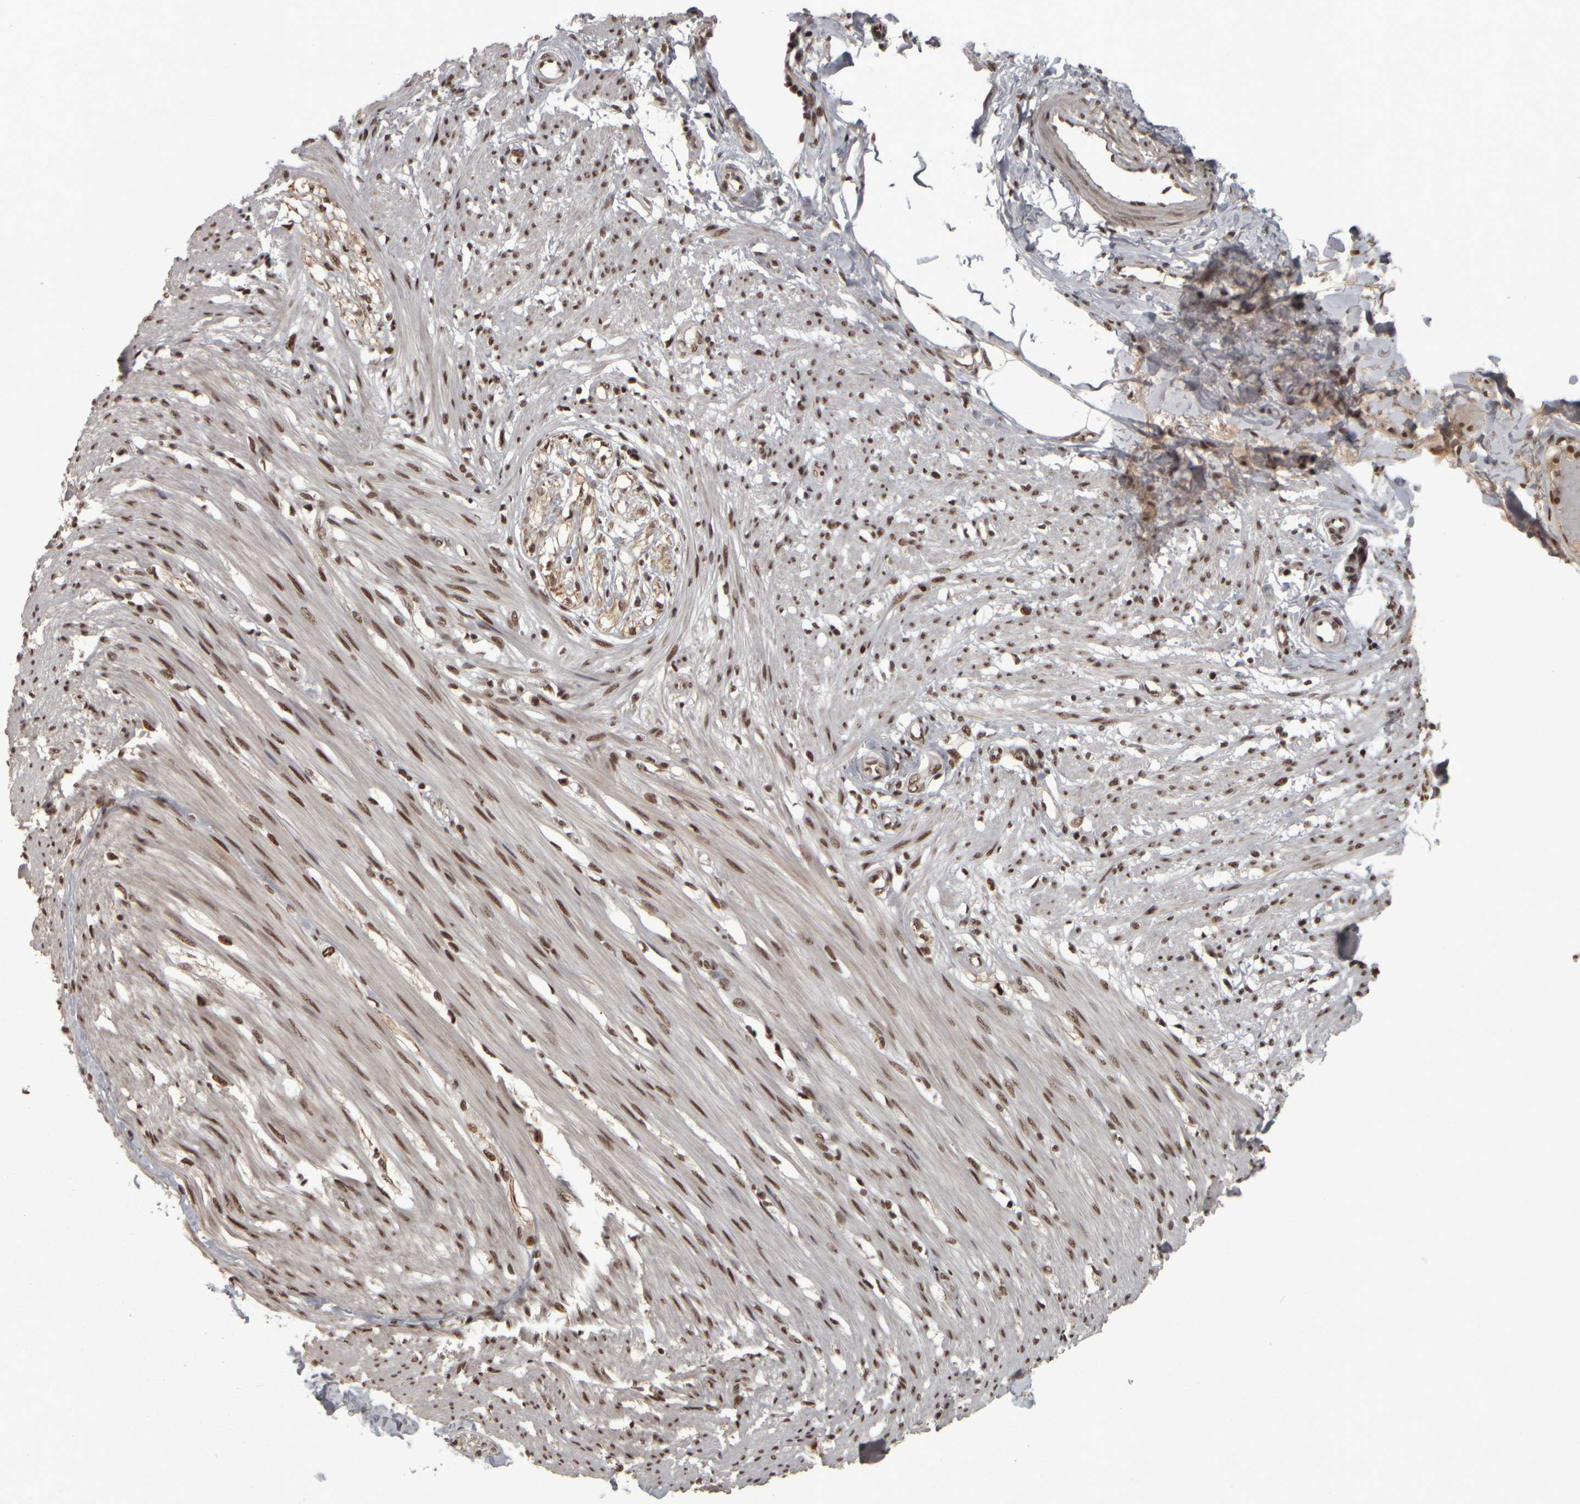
{"staining": {"intensity": "strong", "quantity": "25%-75%", "location": "nuclear"}, "tissue": "smooth muscle", "cell_type": "Smooth muscle cells", "image_type": "normal", "snomed": [{"axis": "morphology", "description": "Normal tissue, NOS"}, {"axis": "morphology", "description": "Adenocarcinoma, NOS"}, {"axis": "topography", "description": "Smooth muscle"}, {"axis": "topography", "description": "Colon"}], "caption": "Immunohistochemistry staining of normal smooth muscle, which demonstrates high levels of strong nuclear expression in approximately 25%-75% of smooth muscle cells indicating strong nuclear protein expression. The staining was performed using DAB (brown) for protein detection and nuclei were counterstained in hematoxylin (blue).", "gene": "ZFHX4", "patient": {"sex": "male", "age": 14}}